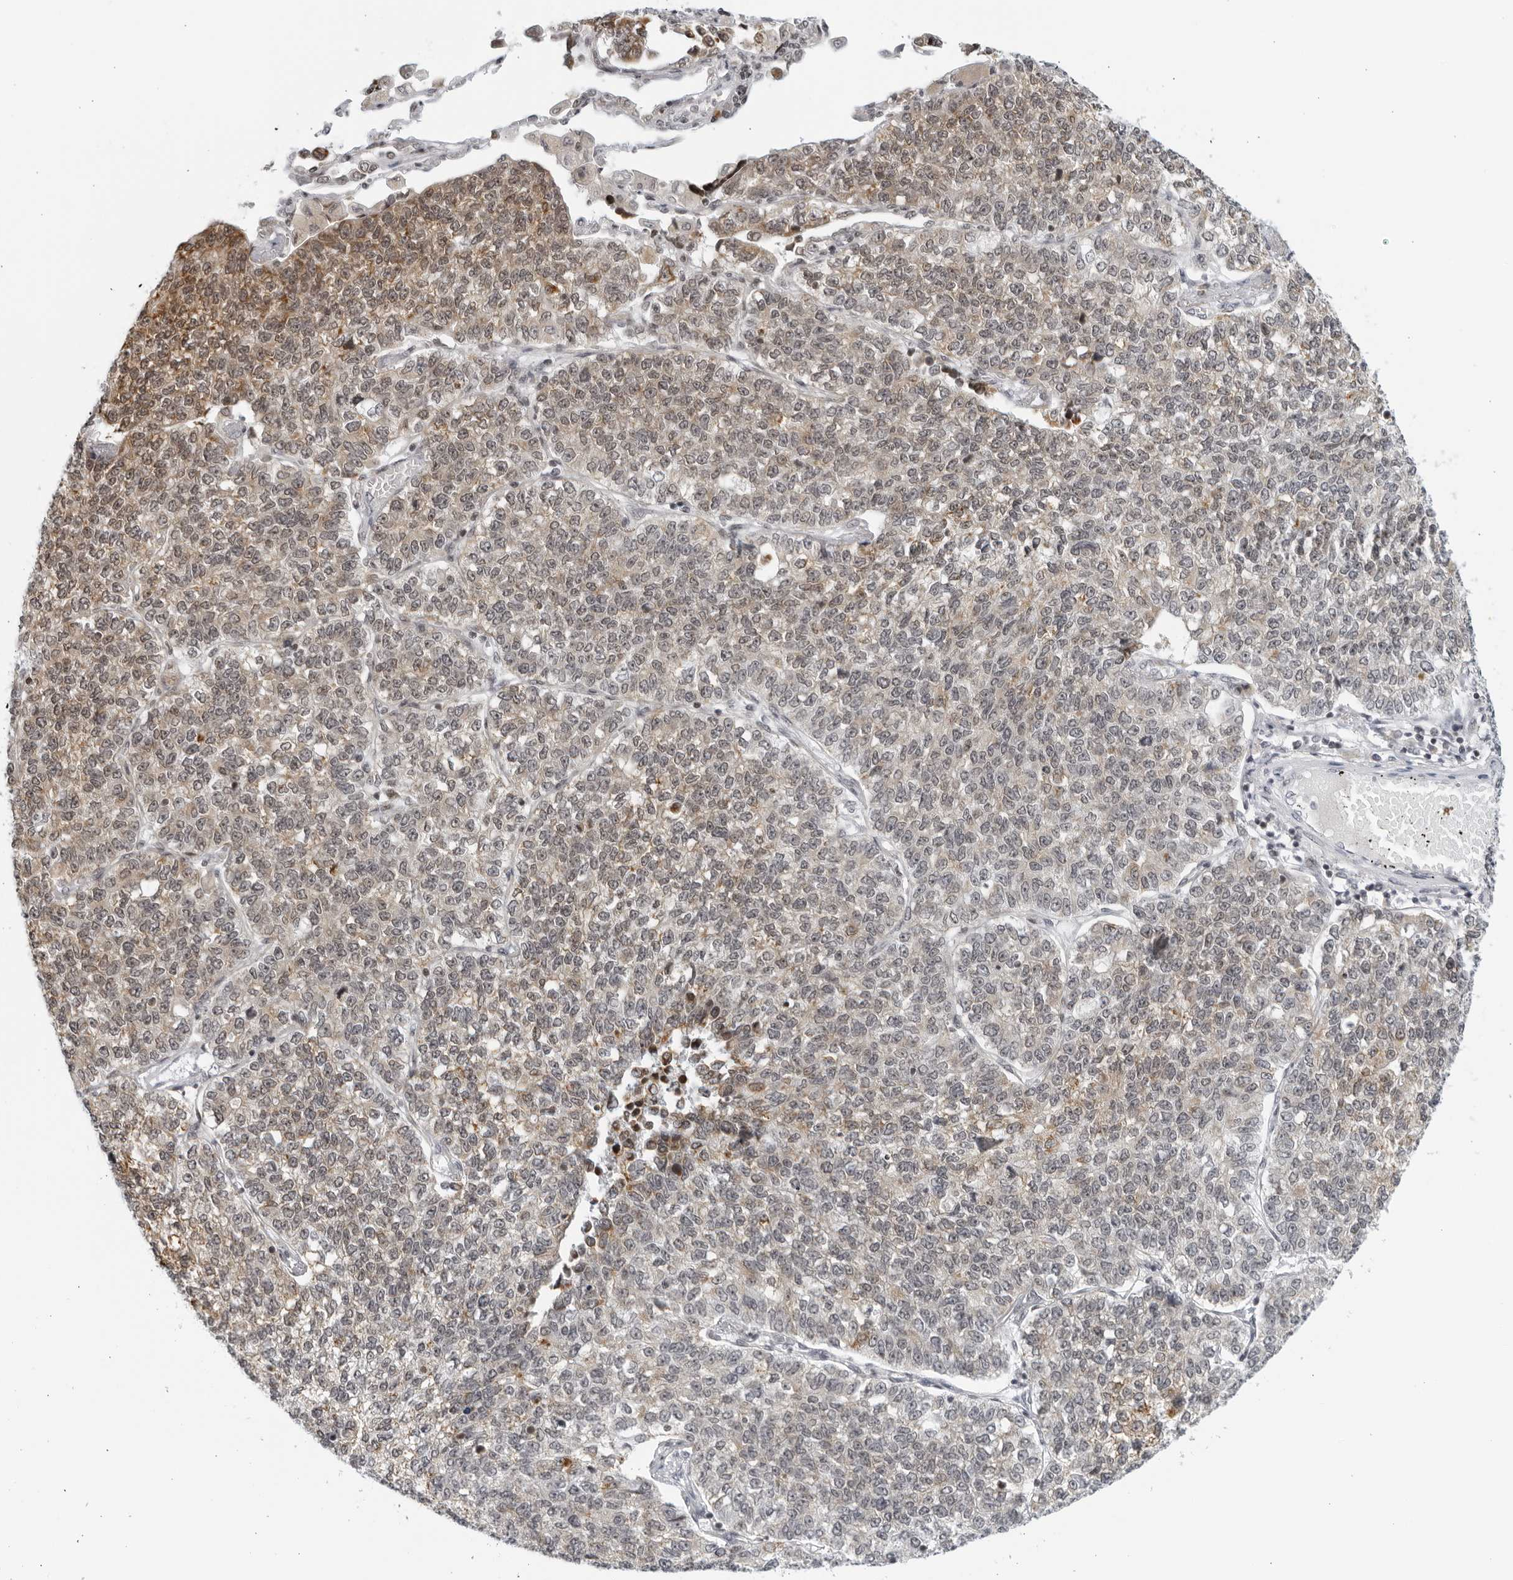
{"staining": {"intensity": "weak", "quantity": ">75%", "location": "cytoplasmic/membranous"}, "tissue": "lung cancer", "cell_type": "Tumor cells", "image_type": "cancer", "snomed": [{"axis": "morphology", "description": "Adenocarcinoma, NOS"}, {"axis": "topography", "description": "Lung"}], "caption": "Weak cytoplasmic/membranous protein staining is seen in approximately >75% of tumor cells in lung cancer (adenocarcinoma).", "gene": "RAB11FIP3", "patient": {"sex": "male", "age": 49}}